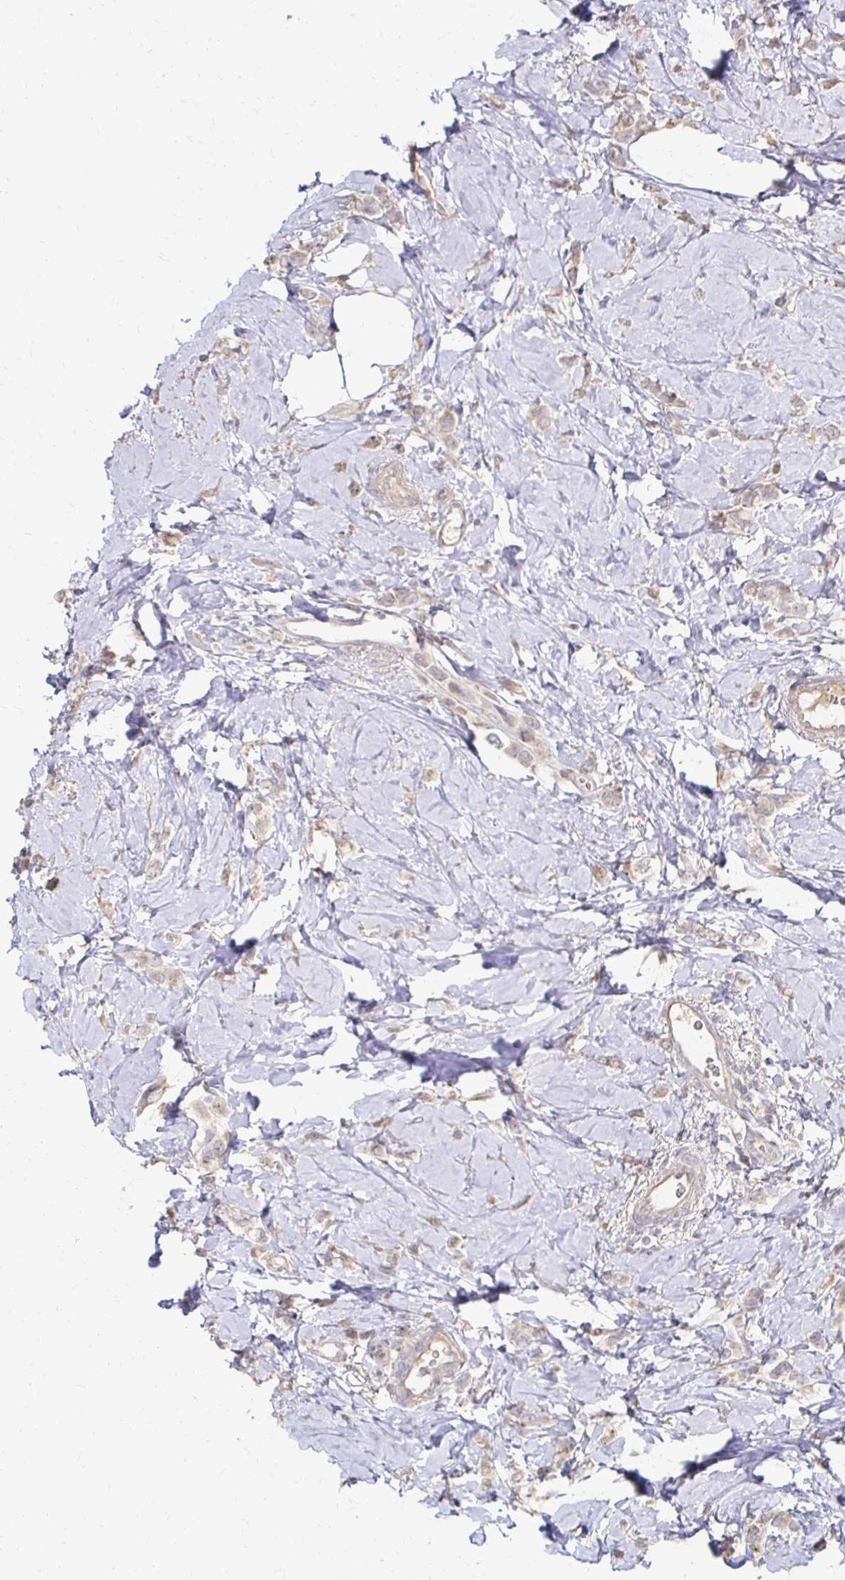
{"staining": {"intensity": "weak", "quantity": "25%-75%", "location": "cytoplasmic/membranous"}, "tissue": "breast cancer", "cell_type": "Tumor cells", "image_type": "cancer", "snomed": [{"axis": "morphology", "description": "Lobular carcinoma"}, {"axis": "topography", "description": "Breast"}], "caption": "Immunohistochemical staining of human breast lobular carcinoma shows low levels of weak cytoplasmic/membranous staining in about 25%-75% of tumor cells. The protein of interest is stained brown, and the nuclei are stained in blue (DAB IHC with brightfield microscopy, high magnification).", "gene": "ZNF727", "patient": {"sex": "female", "age": 66}}